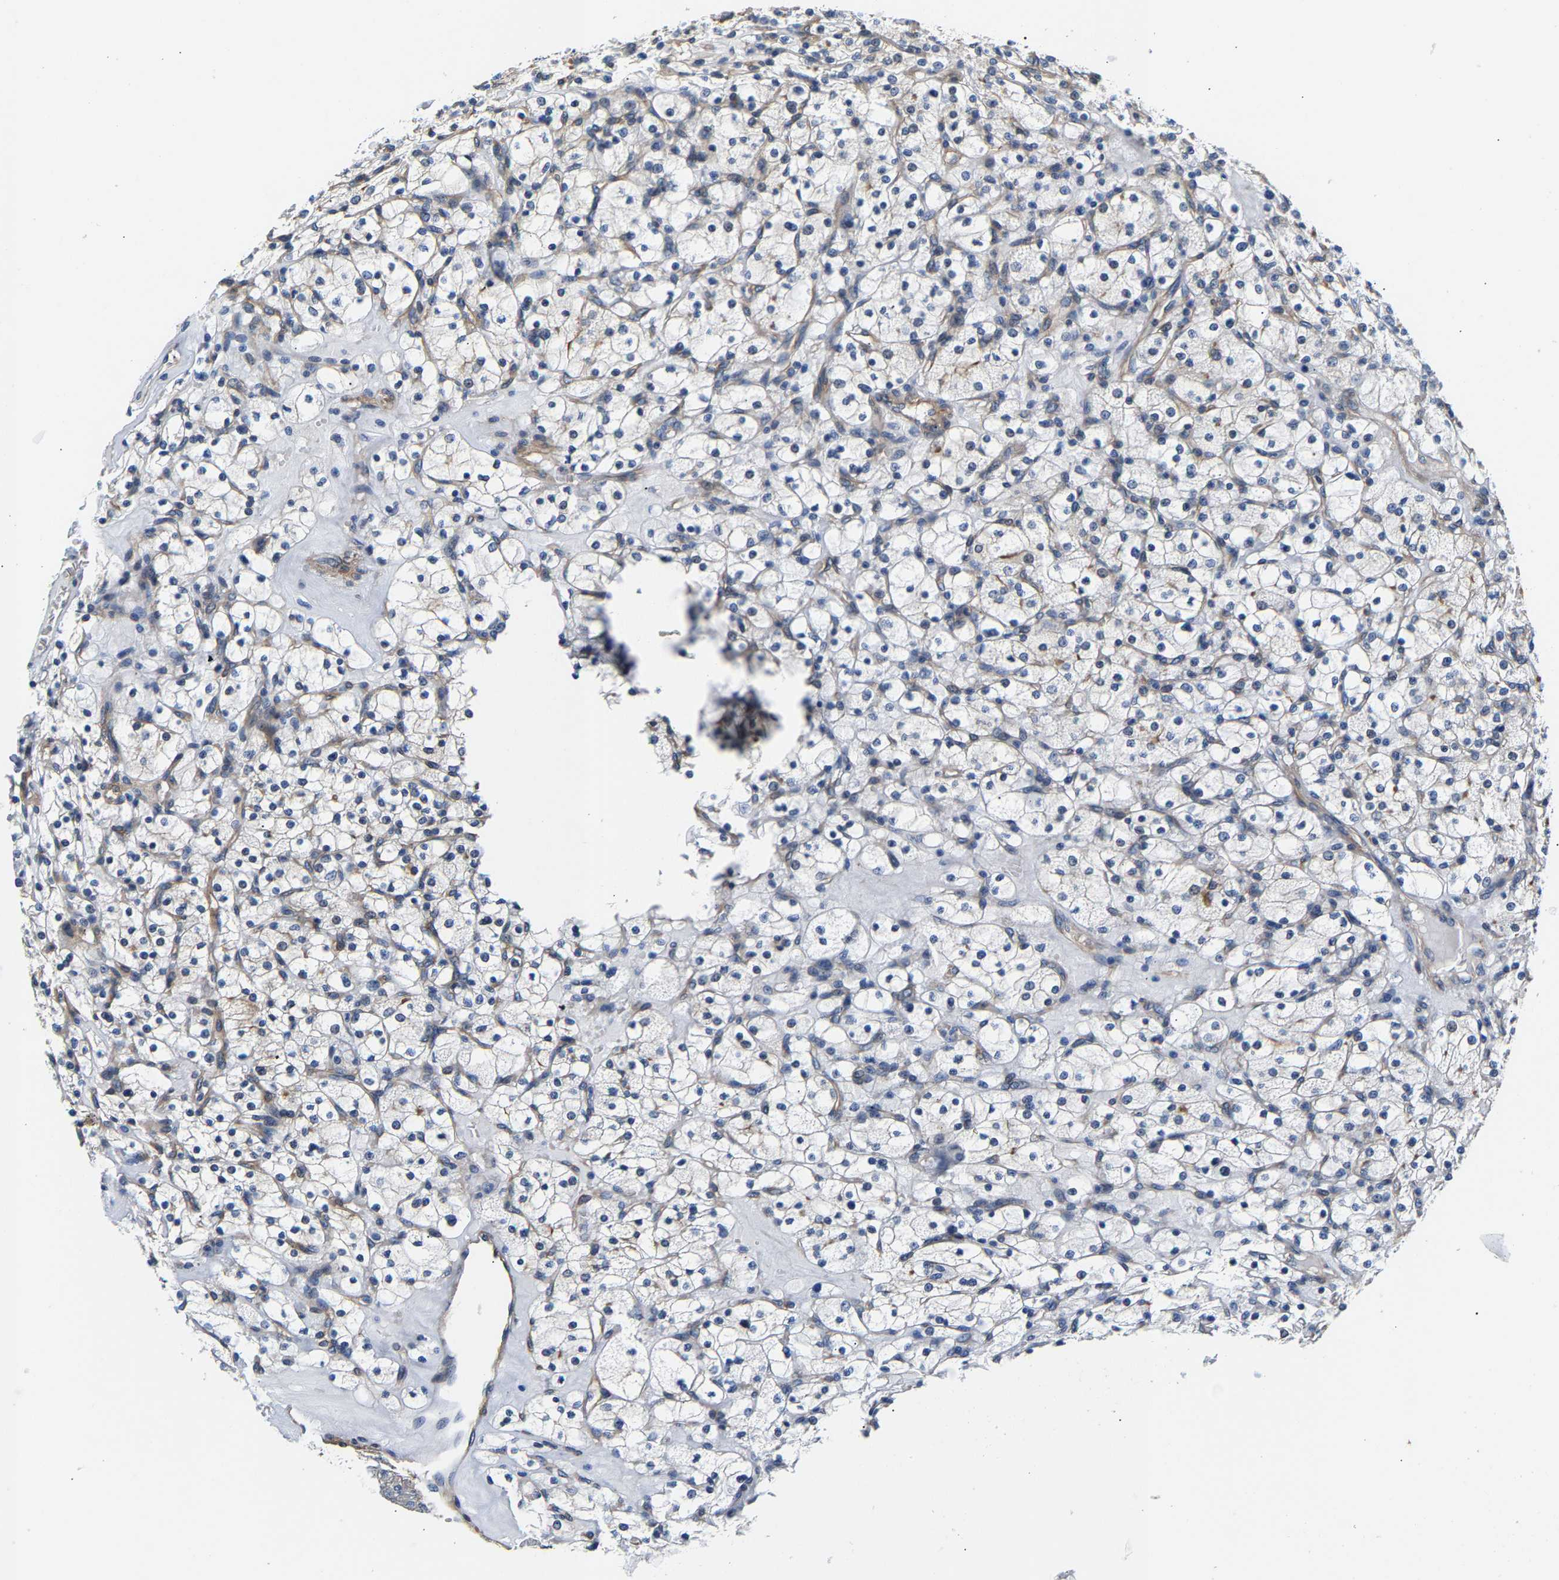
{"staining": {"intensity": "negative", "quantity": "none", "location": "none"}, "tissue": "renal cancer", "cell_type": "Tumor cells", "image_type": "cancer", "snomed": [{"axis": "morphology", "description": "Adenocarcinoma, NOS"}, {"axis": "topography", "description": "Kidney"}], "caption": "Immunohistochemical staining of human adenocarcinoma (renal) reveals no significant staining in tumor cells. The staining was performed using DAB to visualize the protein expression in brown, while the nuclei were stained in blue with hematoxylin (Magnification: 20x).", "gene": "PAWR", "patient": {"sex": "female", "age": 83}}